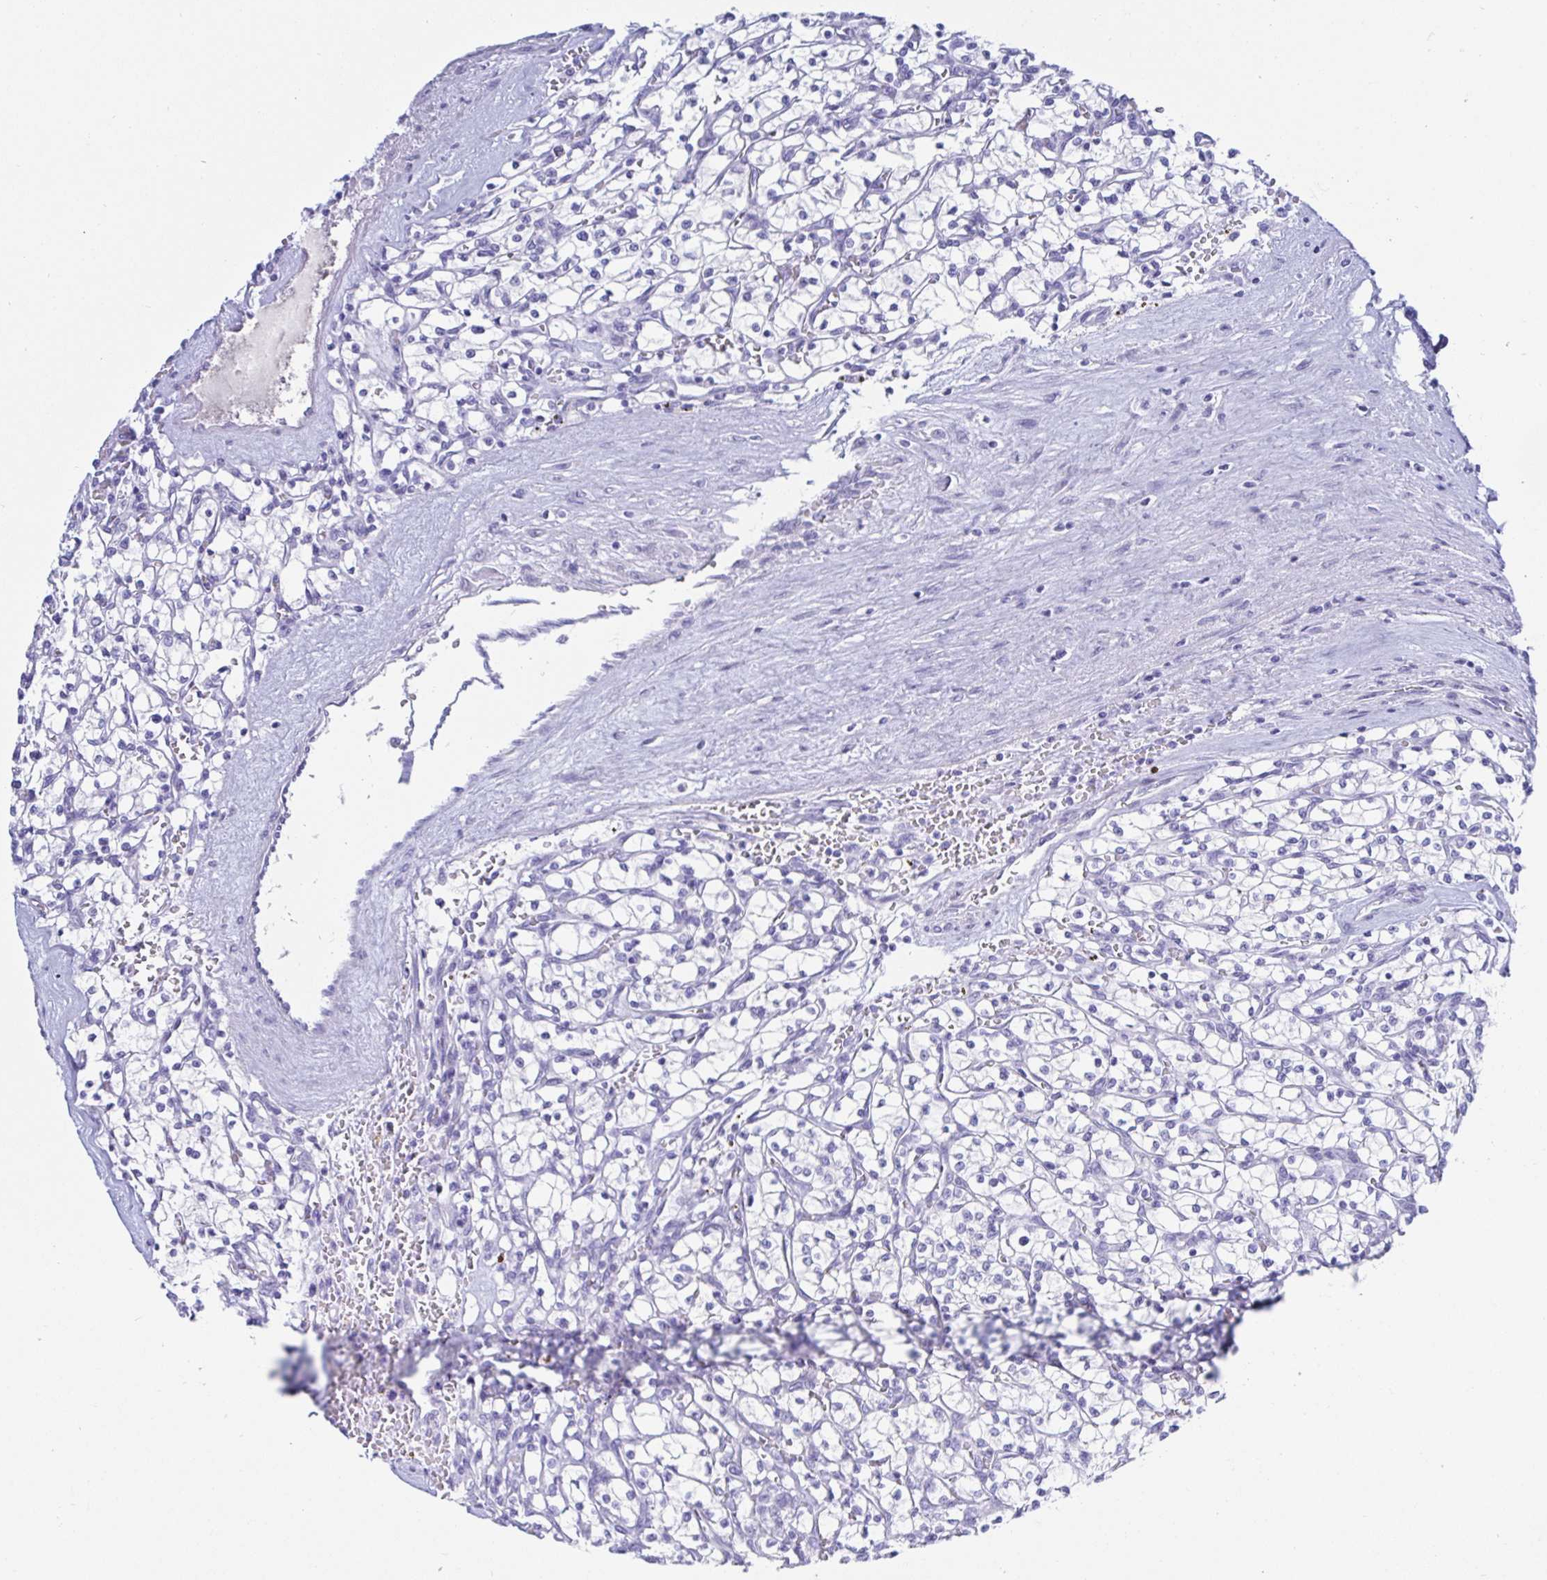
{"staining": {"intensity": "negative", "quantity": "none", "location": "none"}, "tissue": "renal cancer", "cell_type": "Tumor cells", "image_type": "cancer", "snomed": [{"axis": "morphology", "description": "Adenocarcinoma, NOS"}, {"axis": "topography", "description": "Kidney"}], "caption": "An IHC image of adenocarcinoma (renal) is shown. There is no staining in tumor cells of adenocarcinoma (renal). (DAB IHC, high magnification).", "gene": "KCNH6", "patient": {"sex": "female", "age": 64}}